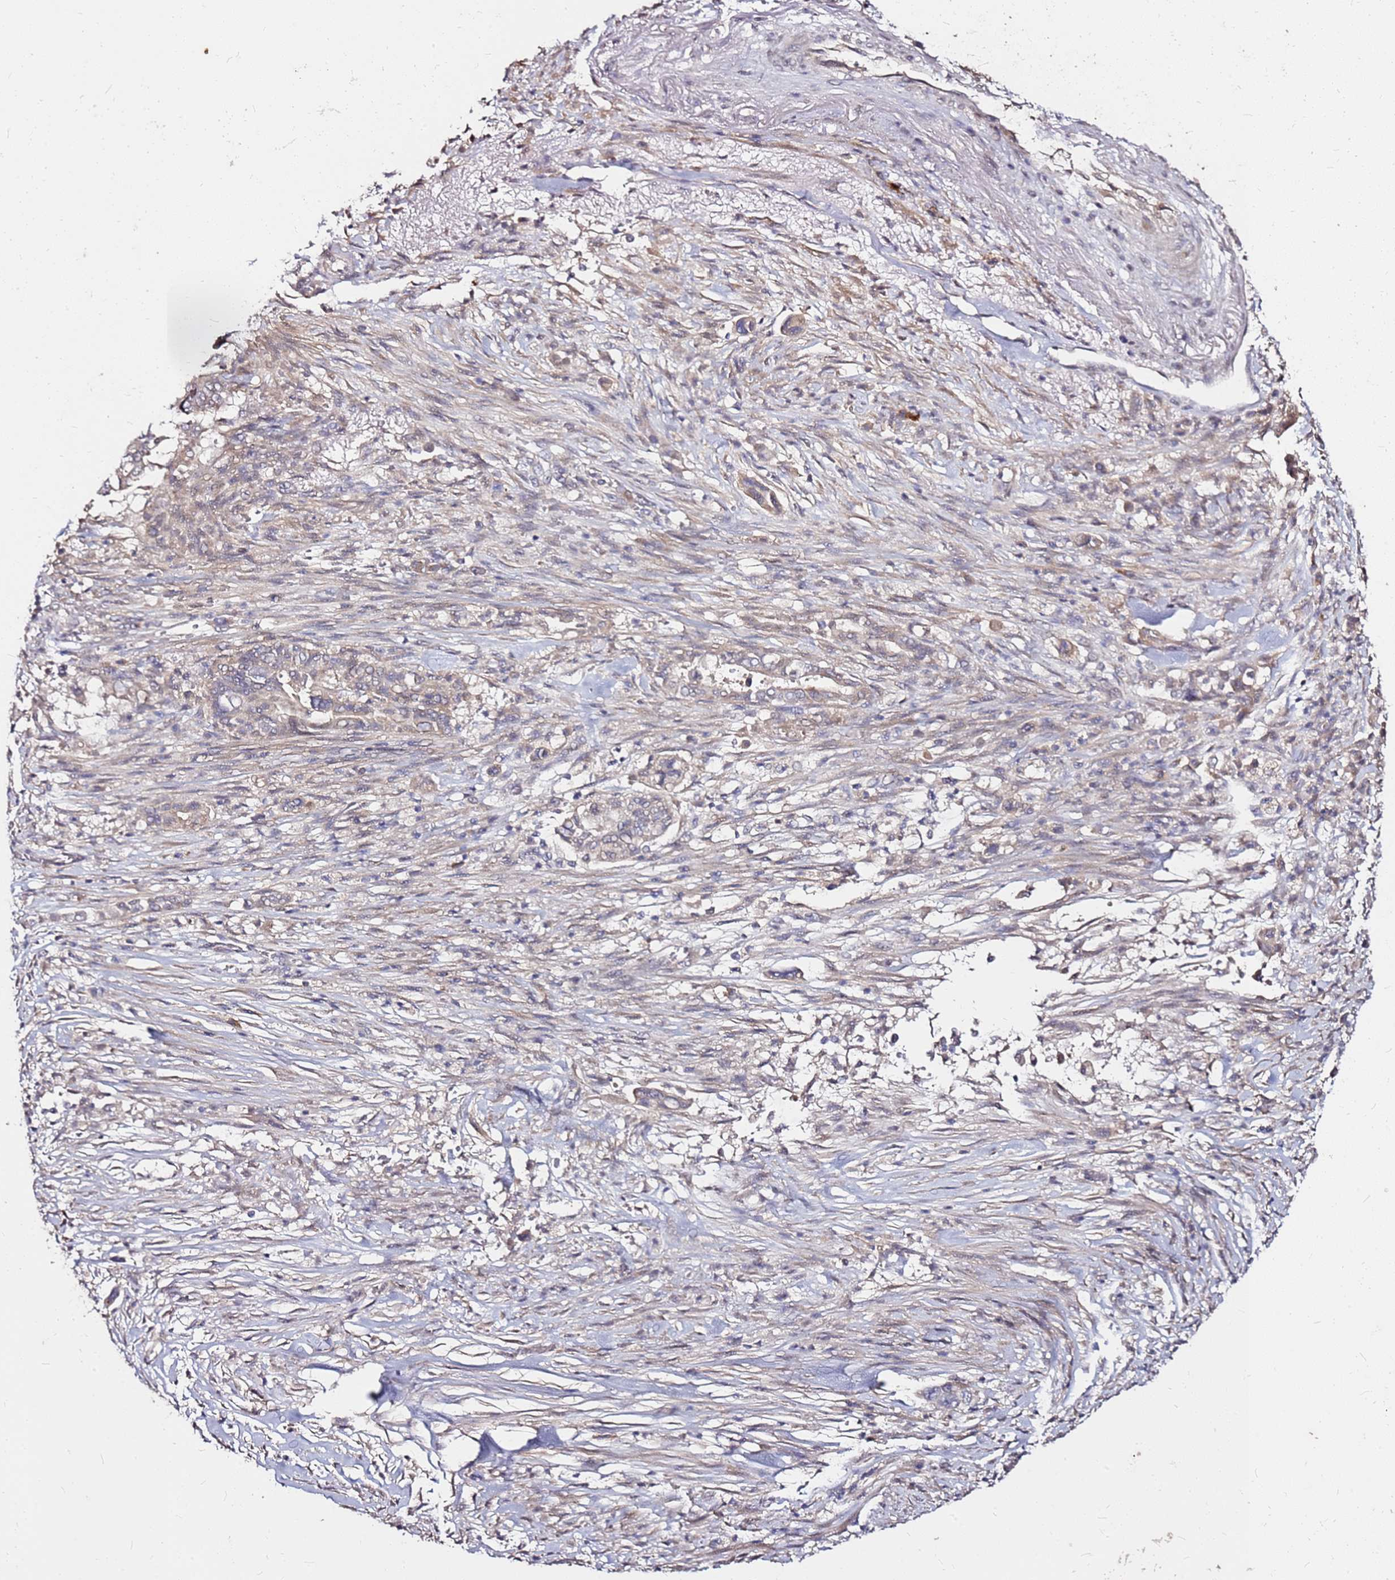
{"staining": {"intensity": "weak", "quantity": "25%-75%", "location": "cytoplasmic/membranous"}, "tissue": "pancreatic cancer", "cell_type": "Tumor cells", "image_type": "cancer", "snomed": [{"axis": "morphology", "description": "Adenocarcinoma, NOS"}, {"axis": "topography", "description": "Pancreas"}], "caption": "Immunohistochemical staining of human pancreatic cancer (adenocarcinoma) displays weak cytoplasmic/membranous protein expression in approximately 25%-75% of tumor cells.", "gene": "DCDC2C", "patient": {"sex": "male", "age": 68}}